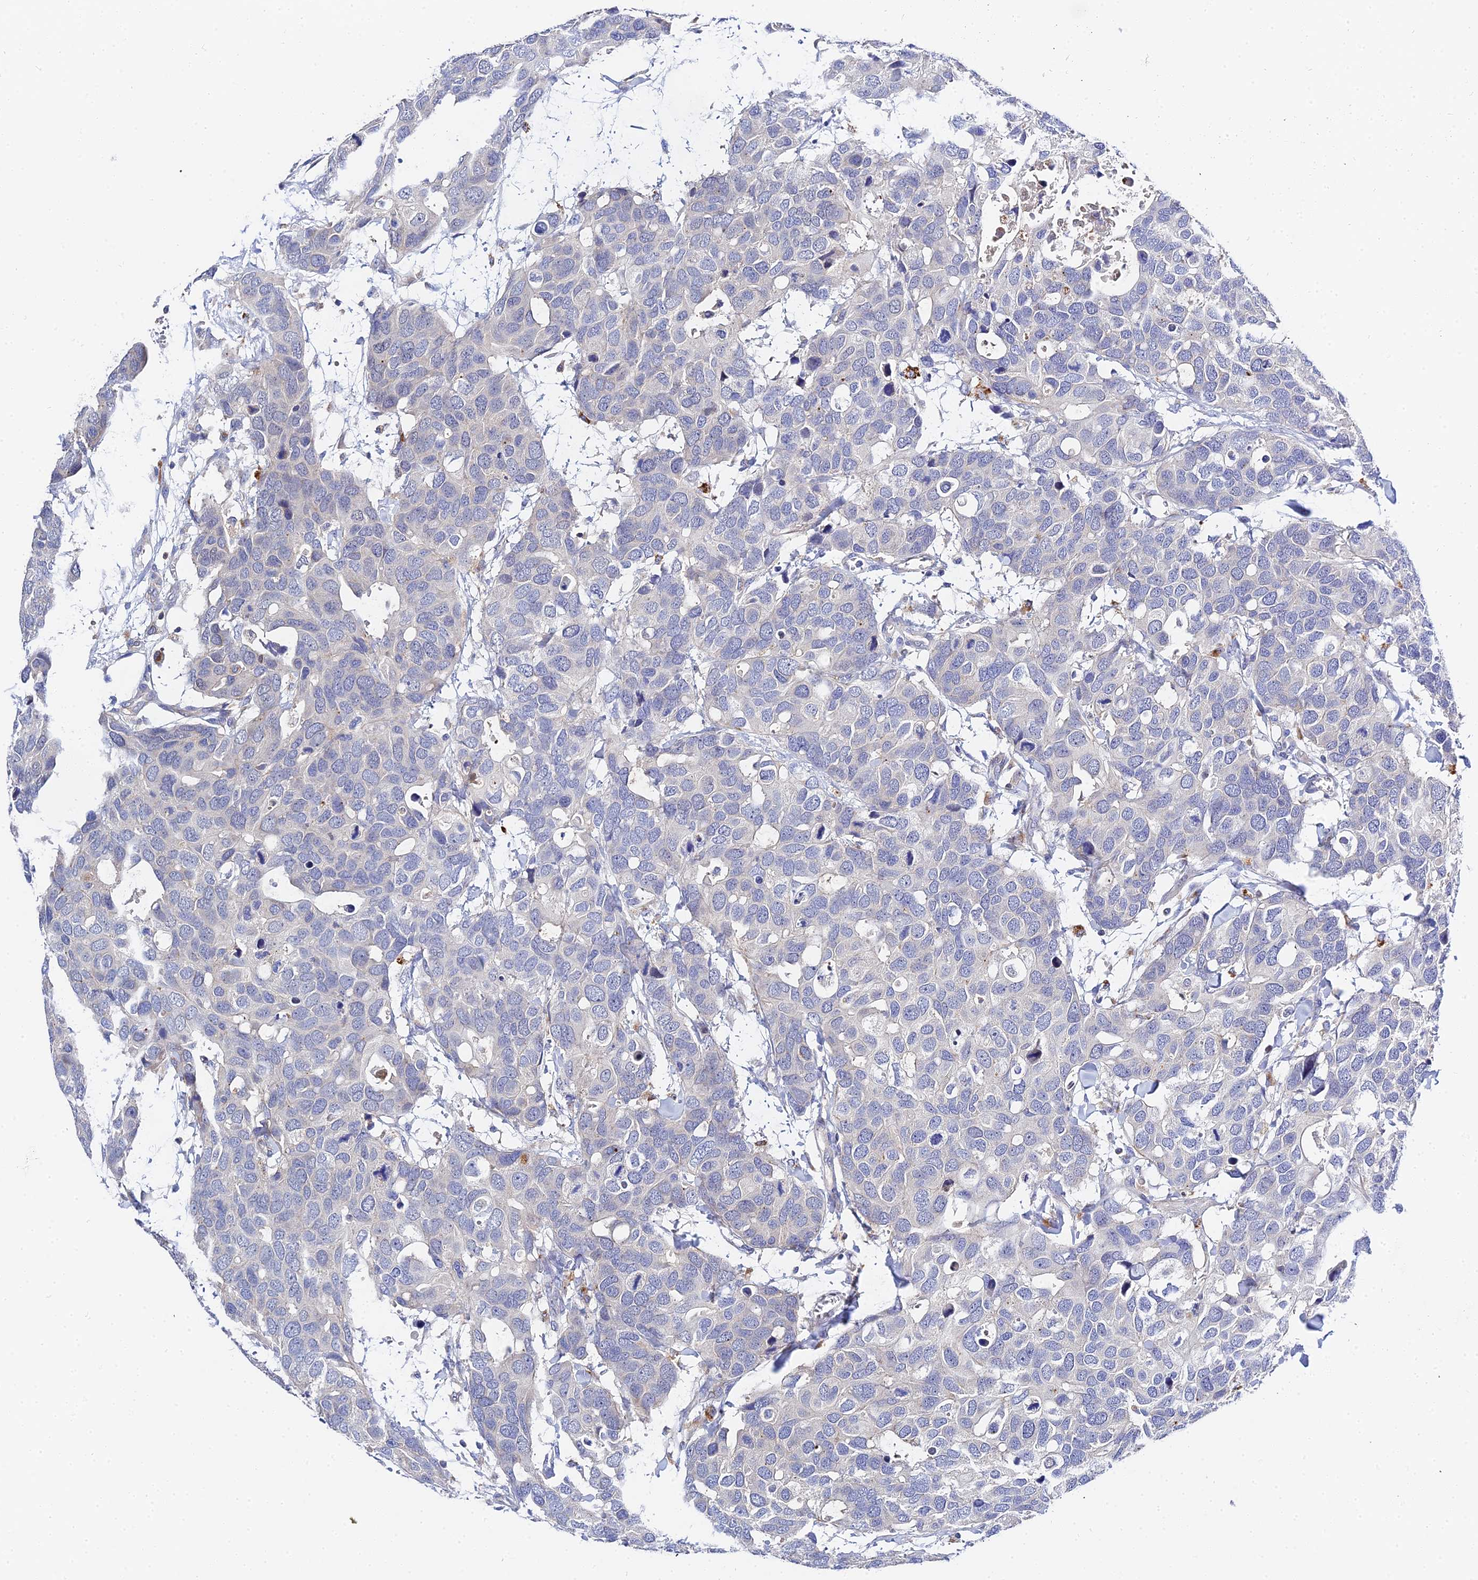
{"staining": {"intensity": "negative", "quantity": "none", "location": "none"}, "tissue": "breast cancer", "cell_type": "Tumor cells", "image_type": "cancer", "snomed": [{"axis": "morphology", "description": "Duct carcinoma"}, {"axis": "topography", "description": "Breast"}], "caption": "This is an IHC histopathology image of intraductal carcinoma (breast). There is no staining in tumor cells.", "gene": "APOBEC3H", "patient": {"sex": "female", "age": 83}}